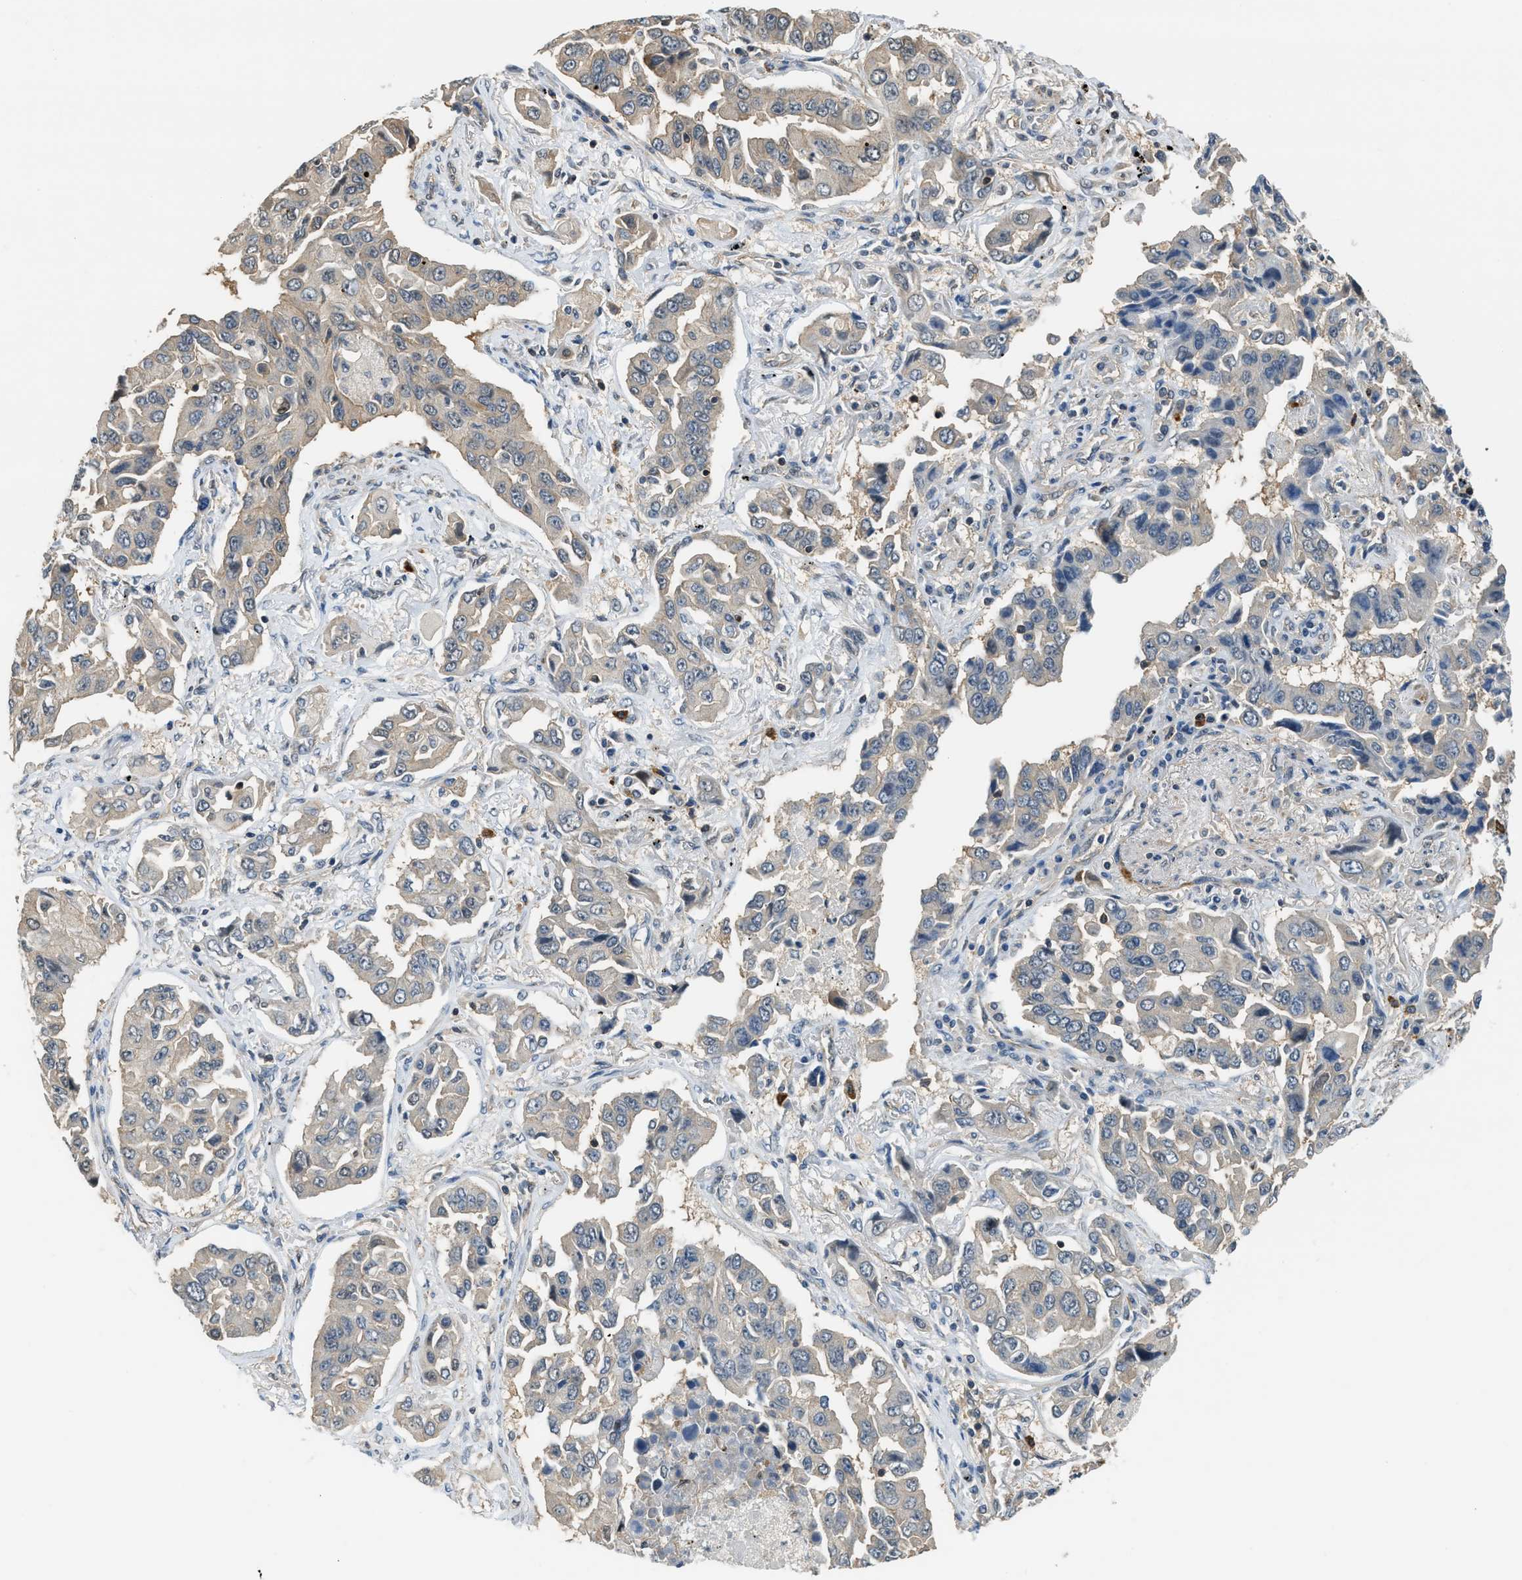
{"staining": {"intensity": "weak", "quantity": "<25%", "location": "cytoplasmic/membranous"}, "tissue": "lung cancer", "cell_type": "Tumor cells", "image_type": "cancer", "snomed": [{"axis": "morphology", "description": "Adenocarcinoma, NOS"}, {"axis": "topography", "description": "Lung"}], "caption": "An image of lung adenocarcinoma stained for a protein exhibits no brown staining in tumor cells.", "gene": "CBLB", "patient": {"sex": "female", "age": 65}}